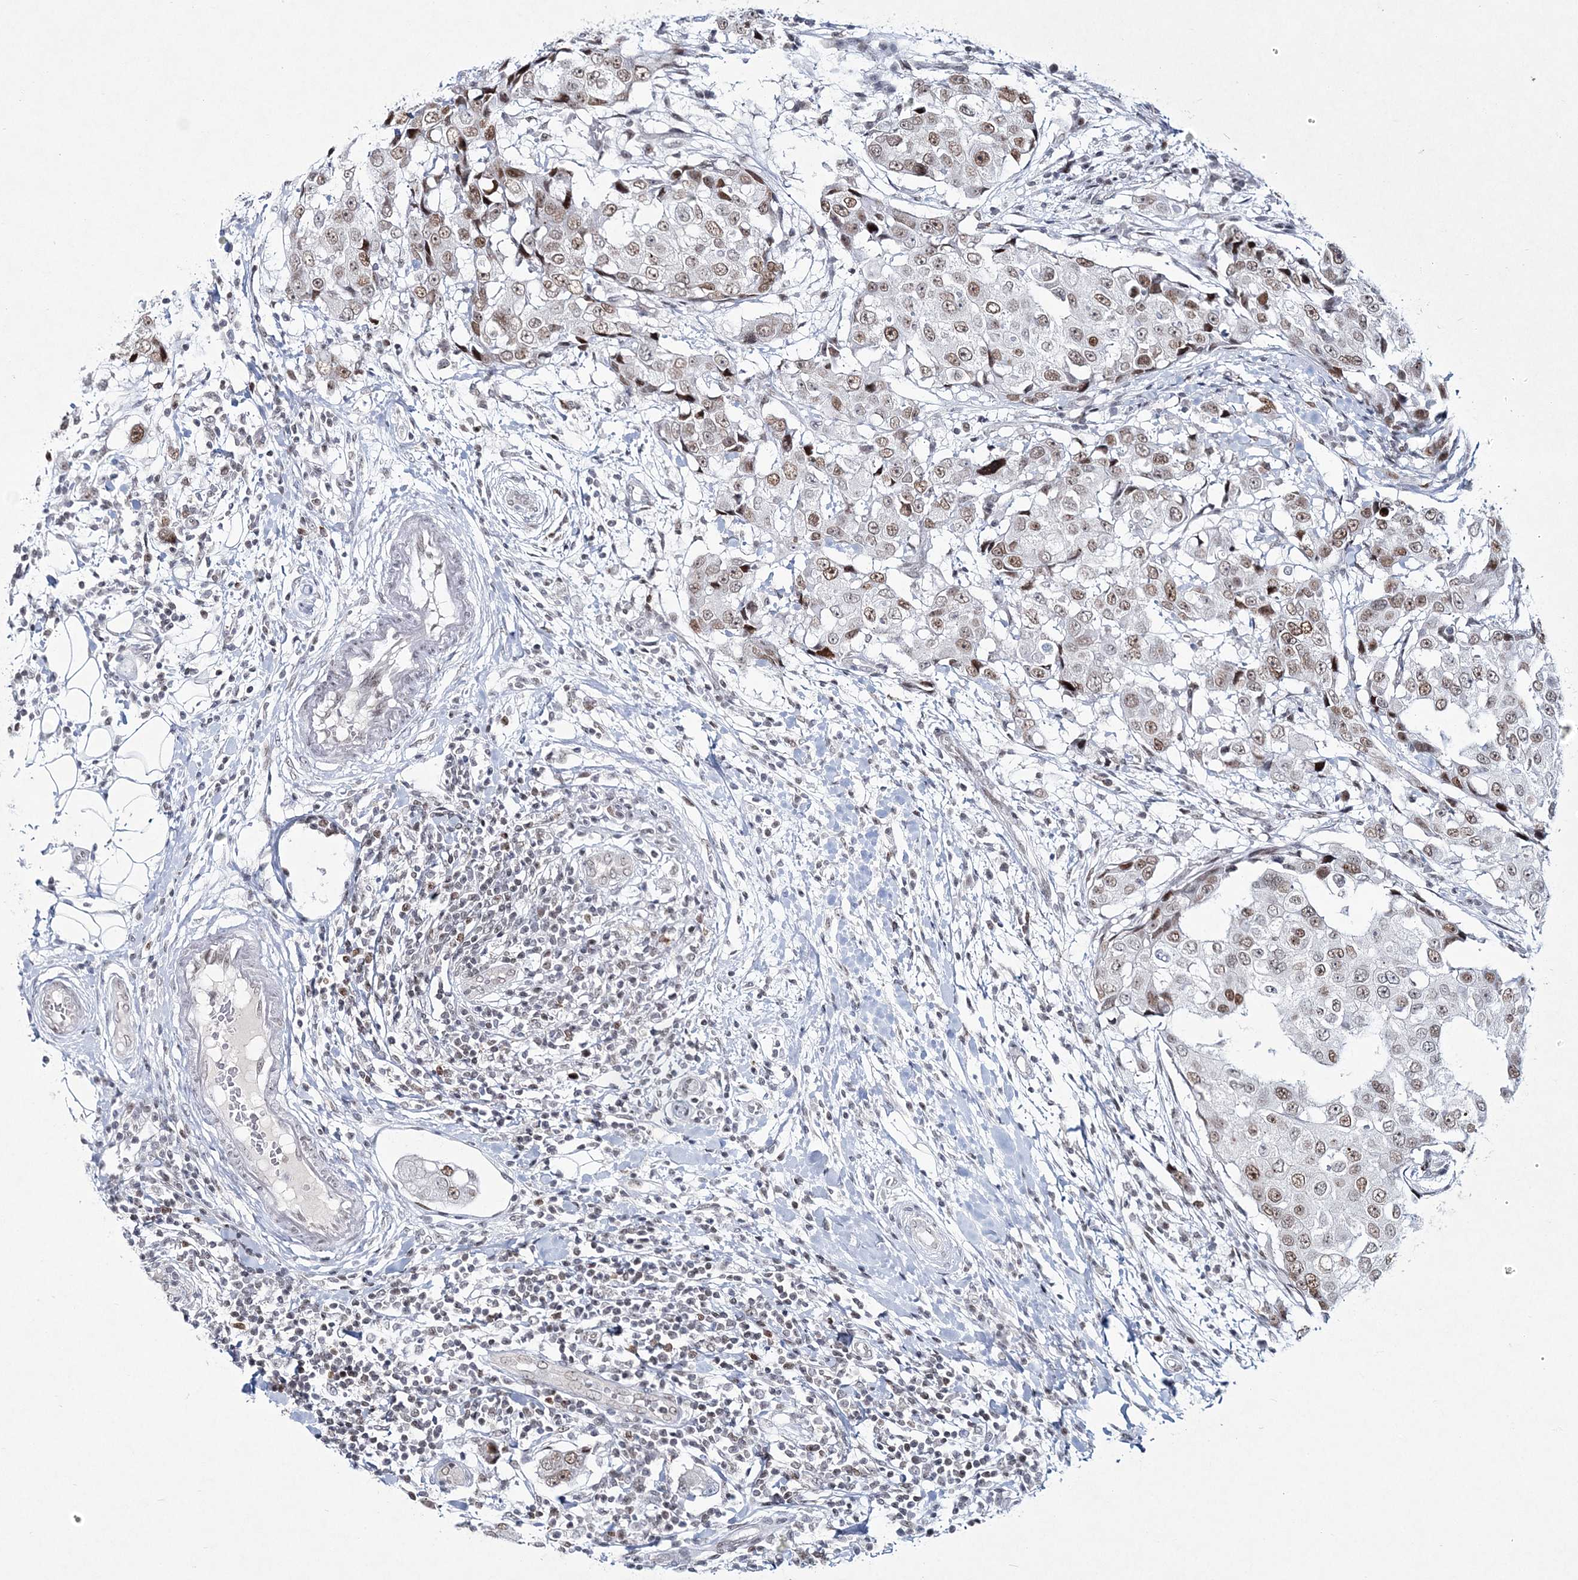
{"staining": {"intensity": "weak", "quantity": ">75%", "location": "nuclear"}, "tissue": "breast cancer", "cell_type": "Tumor cells", "image_type": "cancer", "snomed": [{"axis": "morphology", "description": "Duct carcinoma"}, {"axis": "topography", "description": "Breast"}], "caption": "Immunohistochemistry (IHC) of human breast cancer exhibits low levels of weak nuclear expression in approximately >75% of tumor cells.", "gene": "LRRFIP2", "patient": {"sex": "female", "age": 27}}